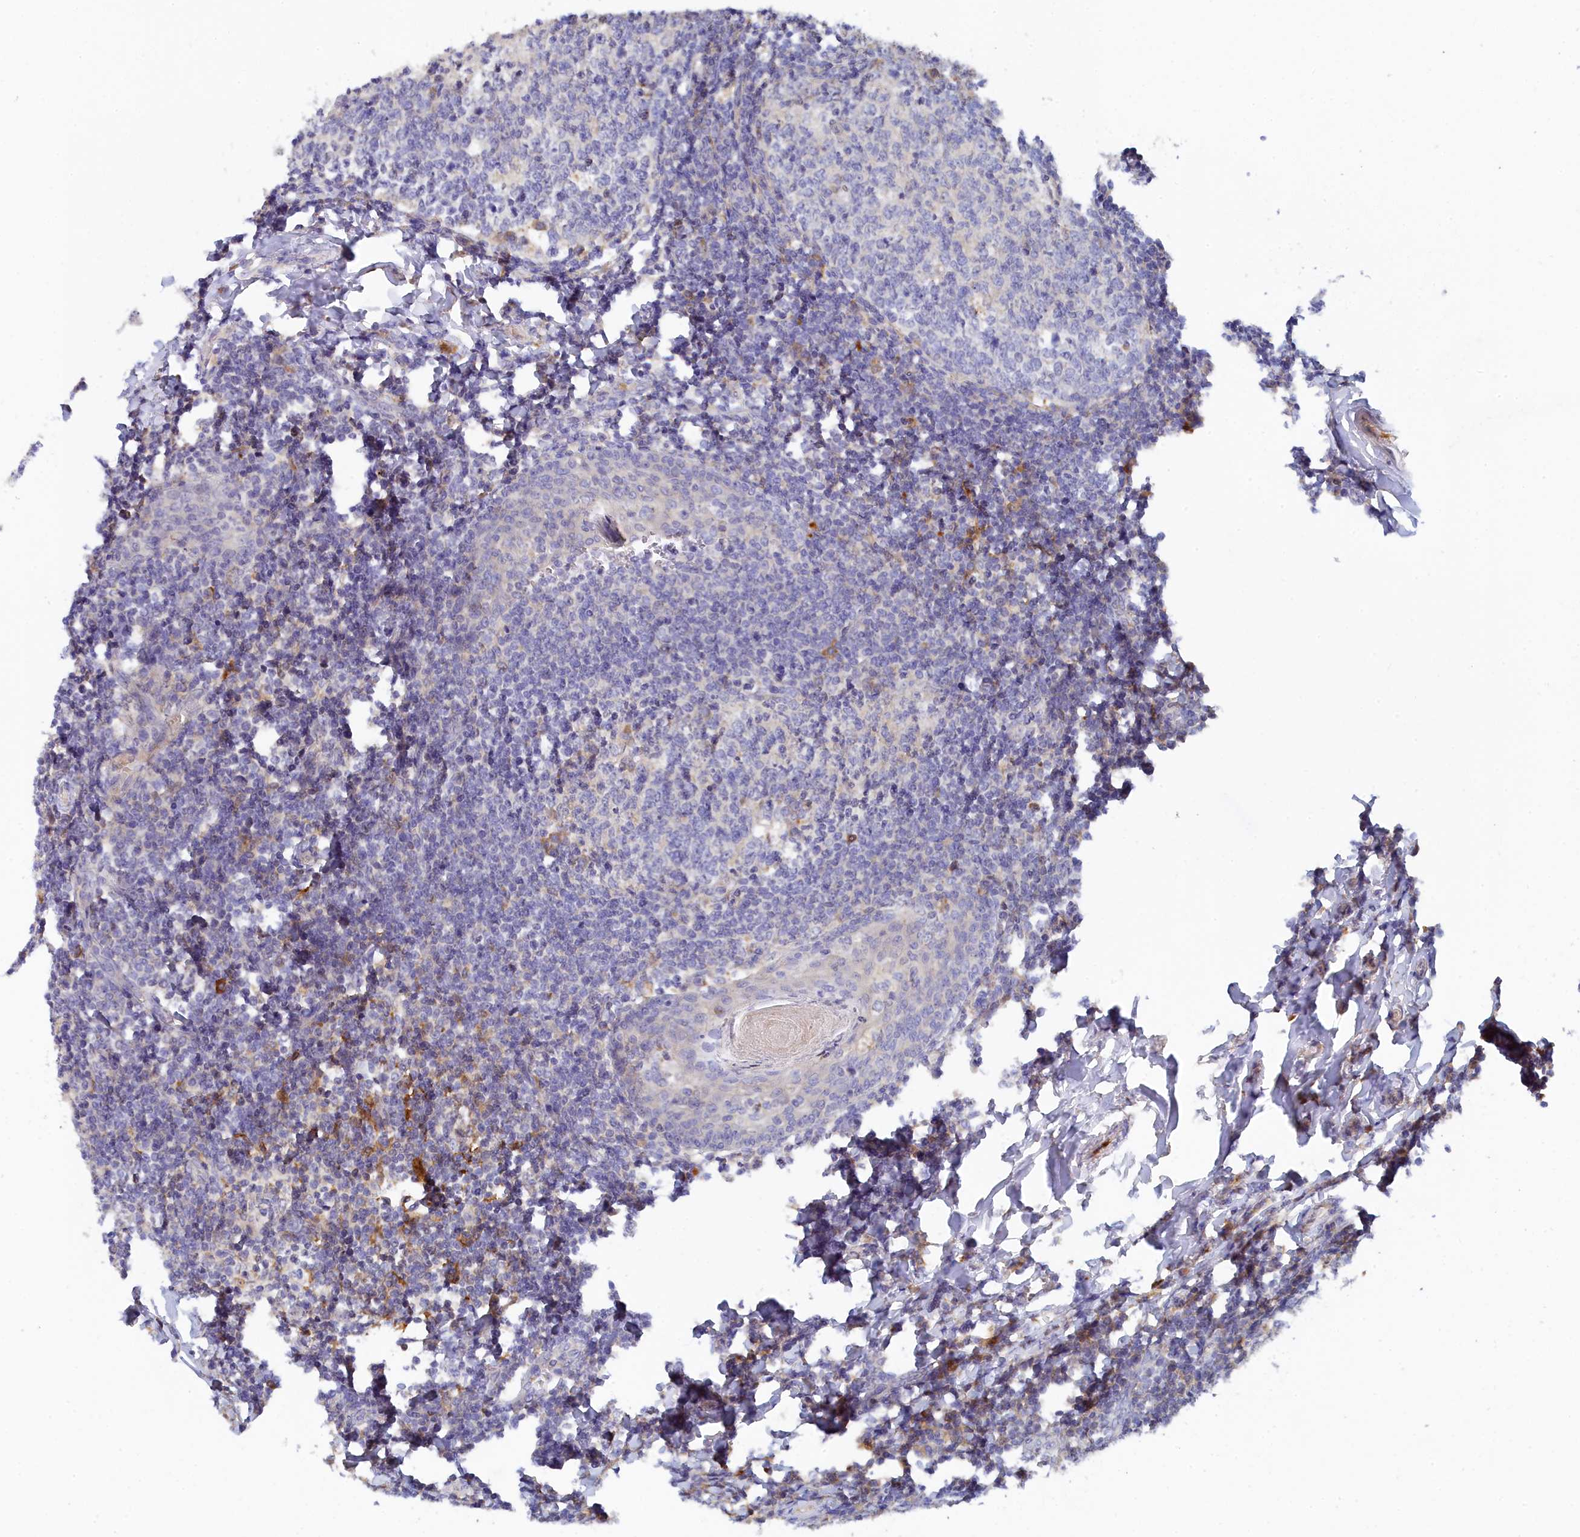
{"staining": {"intensity": "negative", "quantity": "none", "location": "none"}, "tissue": "tonsil", "cell_type": "Germinal center cells", "image_type": "normal", "snomed": [{"axis": "morphology", "description": "Normal tissue, NOS"}, {"axis": "topography", "description": "Tonsil"}], "caption": "Human tonsil stained for a protein using IHC exhibits no positivity in germinal center cells.", "gene": "SPATA5L1", "patient": {"sex": "female", "age": 19}}